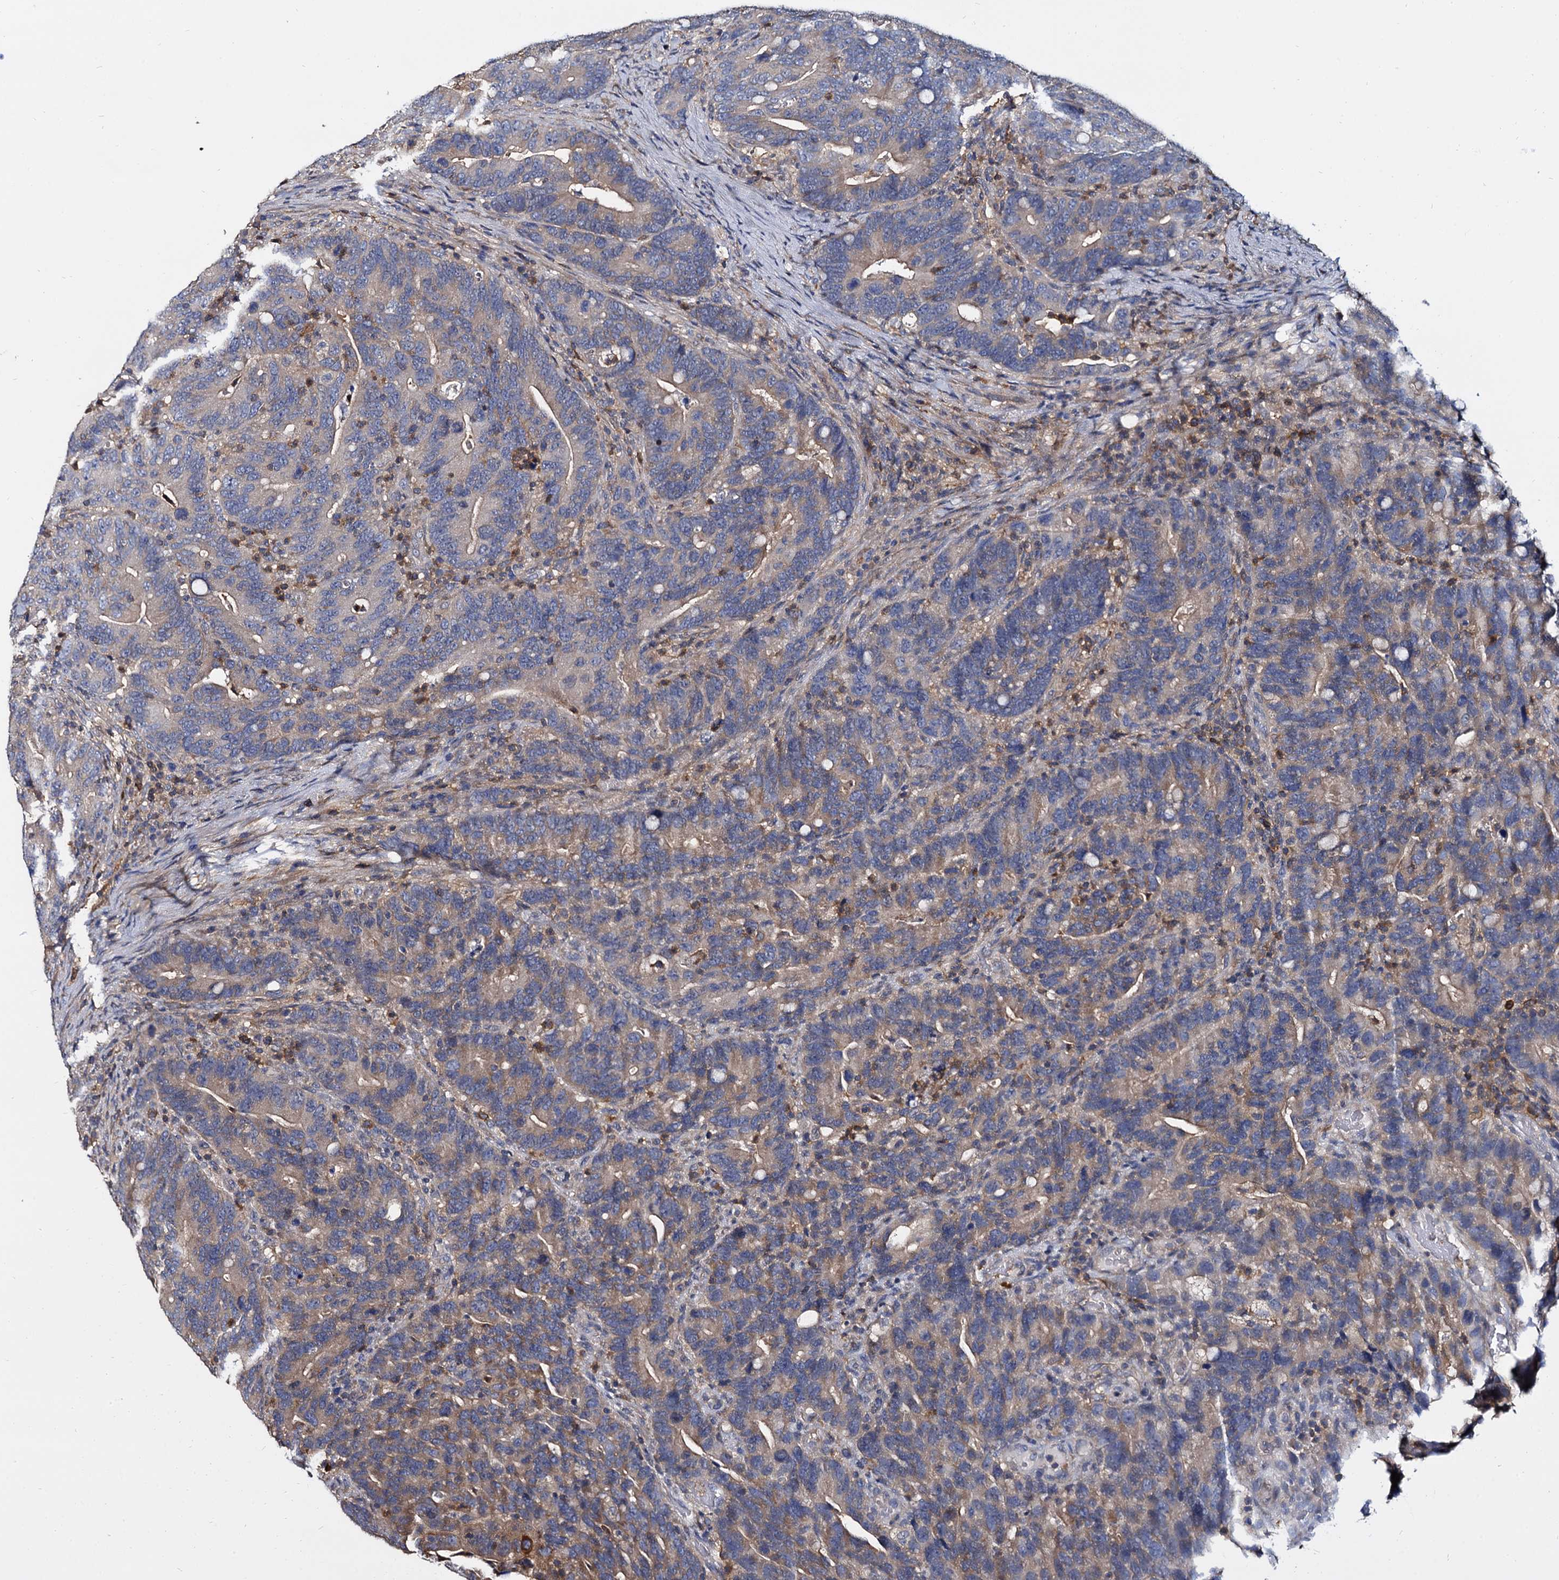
{"staining": {"intensity": "weak", "quantity": "25%-75%", "location": "cytoplasmic/membranous"}, "tissue": "colorectal cancer", "cell_type": "Tumor cells", "image_type": "cancer", "snomed": [{"axis": "morphology", "description": "Adenocarcinoma, NOS"}, {"axis": "topography", "description": "Colon"}], "caption": "Immunohistochemistry staining of colorectal cancer, which reveals low levels of weak cytoplasmic/membranous staining in approximately 25%-75% of tumor cells indicating weak cytoplasmic/membranous protein positivity. The staining was performed using DAB (brown) for protein detection and nuclei were counterstained in hematoxylin (blue).", "gene": "ANKRD13A", "patient": {"sex": "female", "age": 66}}